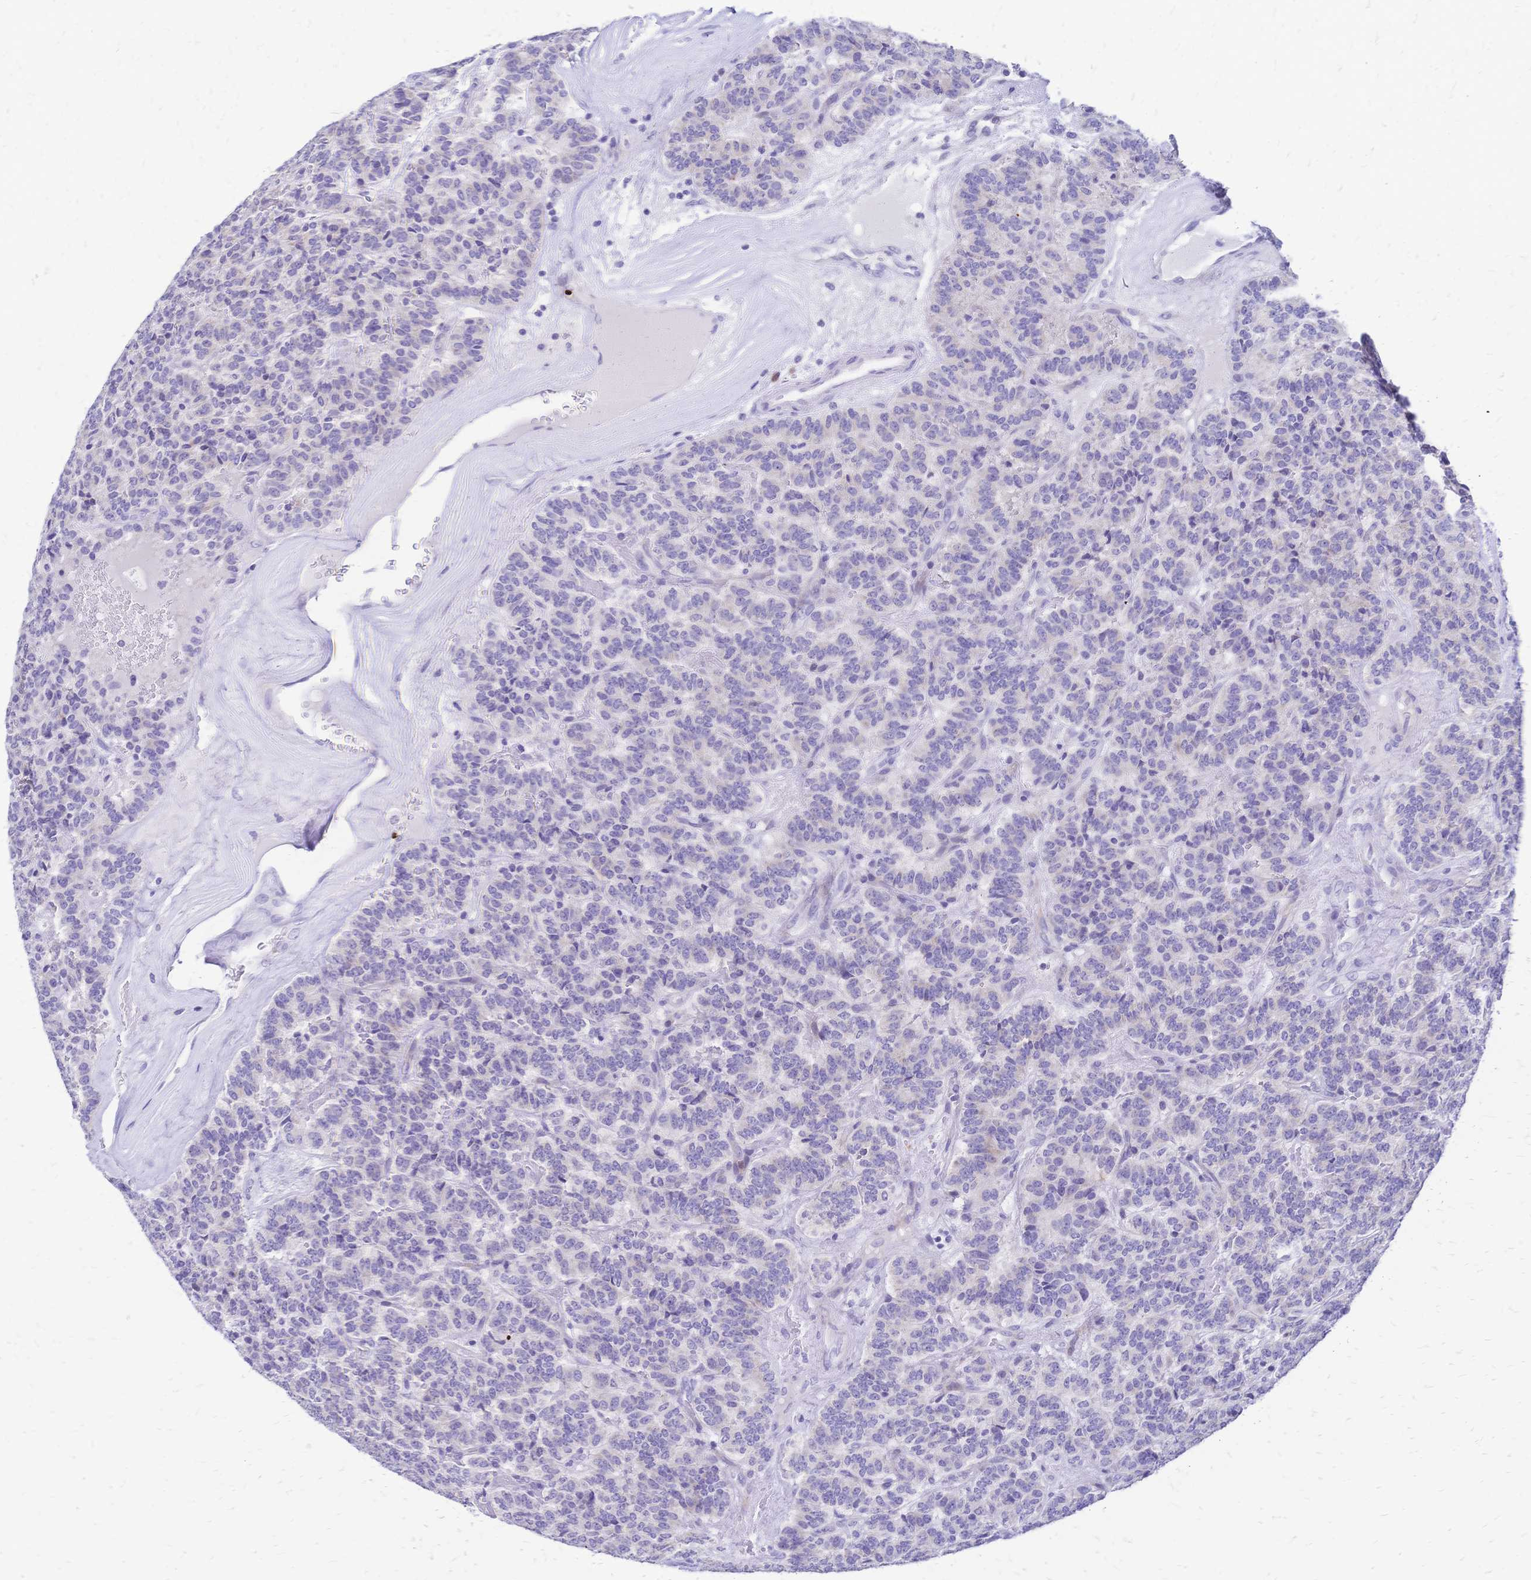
{"staining": {"intensity": "negative", "quantity": "none", "location": "none"}, "tissue": "carcinoid", "cell_type": "Tumor cells", "image_type": "cancer", "snomed": [{"axis": "morphology", "description": "Carcinoid, malignant, NOS"}, {"axis": "topography", "description": "Pancreas"}], "caption": "IHC photomicrograph of carcinoid stained for a protein (brown), which displays no staining in tumor cells.", "gene": "GRB7", "patient": {"sex": "male", "age": 36}}